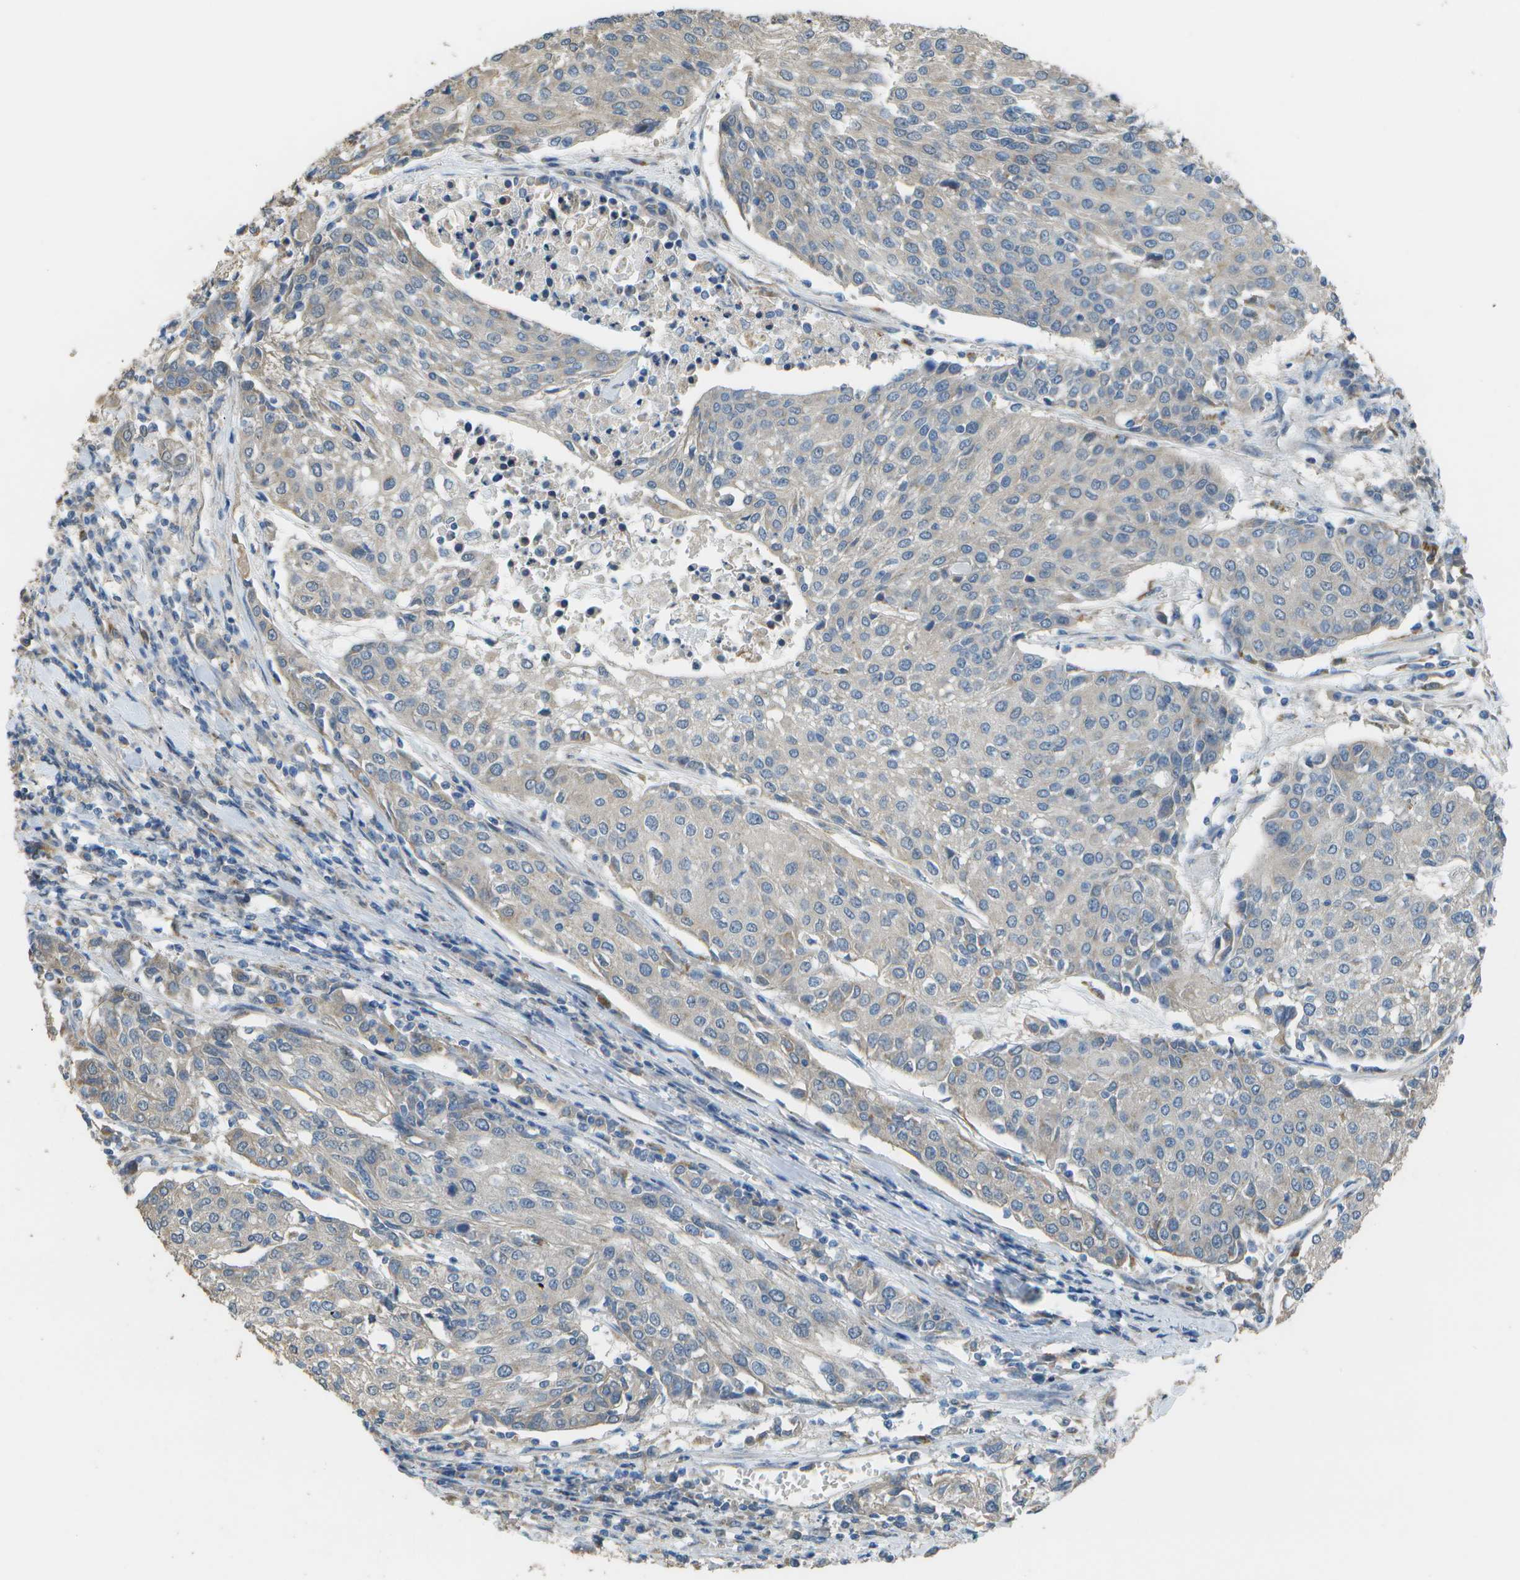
{"staining": {"intensity": "negative", "quantity": "none", "location": "none"}, "tissue": "urothelial cancer", "cell_type": "Tumor cells", "image_type": "cancer", "snomed": [{"axis": "morphology", "description": "Urothelial carcinoma, High grade"}, {"axis": "topography", "description": "Urinary bladder"}], "caption": "This is an immunohistochemistry image of urothelial cancer. There is no positivity in tumor cells.", "gene": "CLNS1A", "patient": {"sex": "female", "age": 85}}